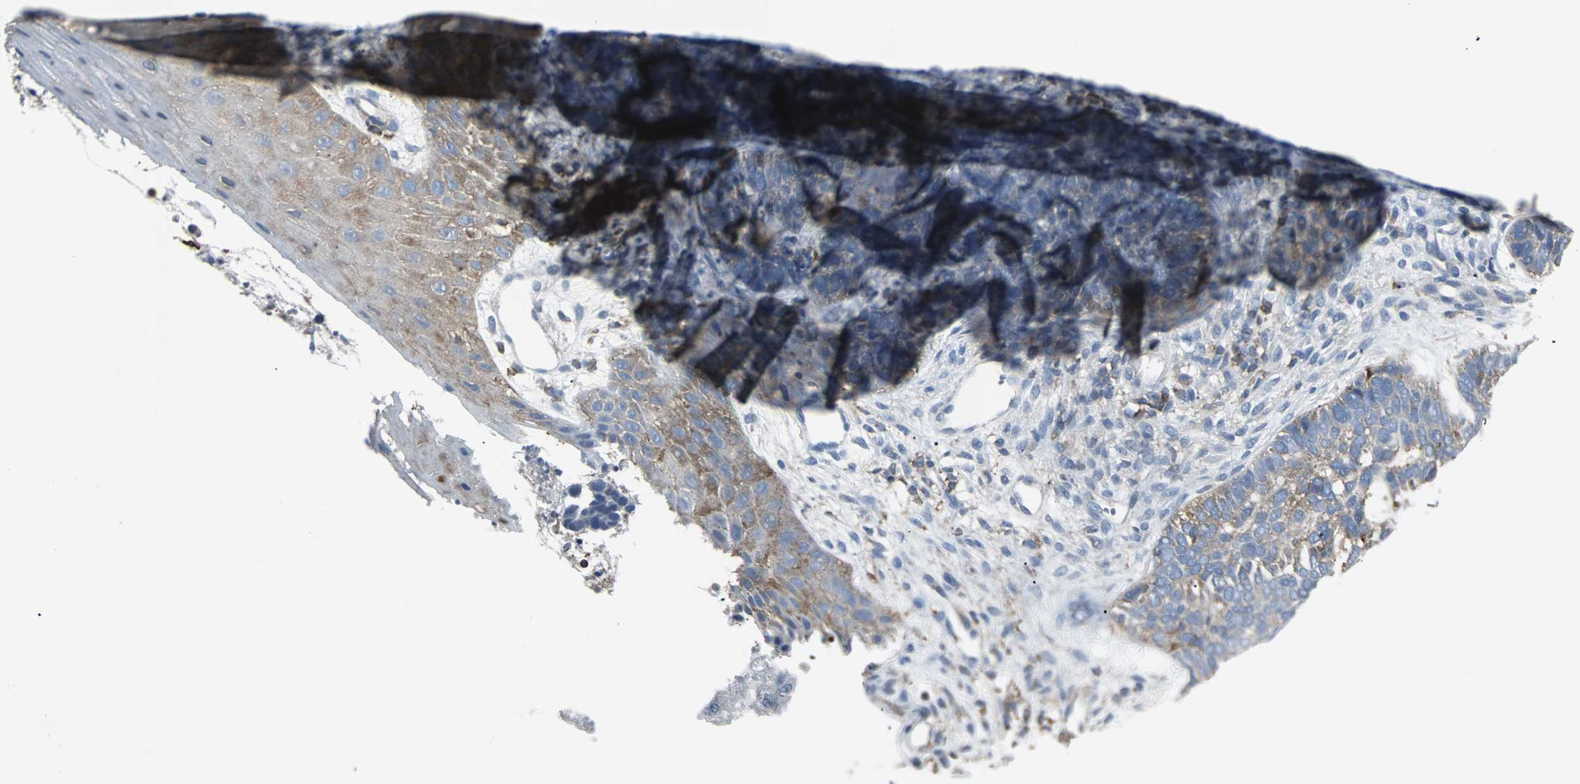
{"staining": {"intensity": "moderate", "quantity": "25%-75%", "location": "cytoplasmic/membranous"}, "tissue": "skin cancer", "cell_type": "Tumor cells", "image_type": "cancer", "snomed": [{"axis": "morphology", "description": "Basal cell carcinoma"}, {"axis": "topography", "description": "Skin"}], "caption": "Immunohistochemical staining of human skin cancer (basal cell carcinoma) demonstrates medium levels of moderate cytoplasmic/membranous staining in about 25%-75% of tumor cells.", "gene": "LRRFIP1", "patient": {"sex": "male", "age": 87}}